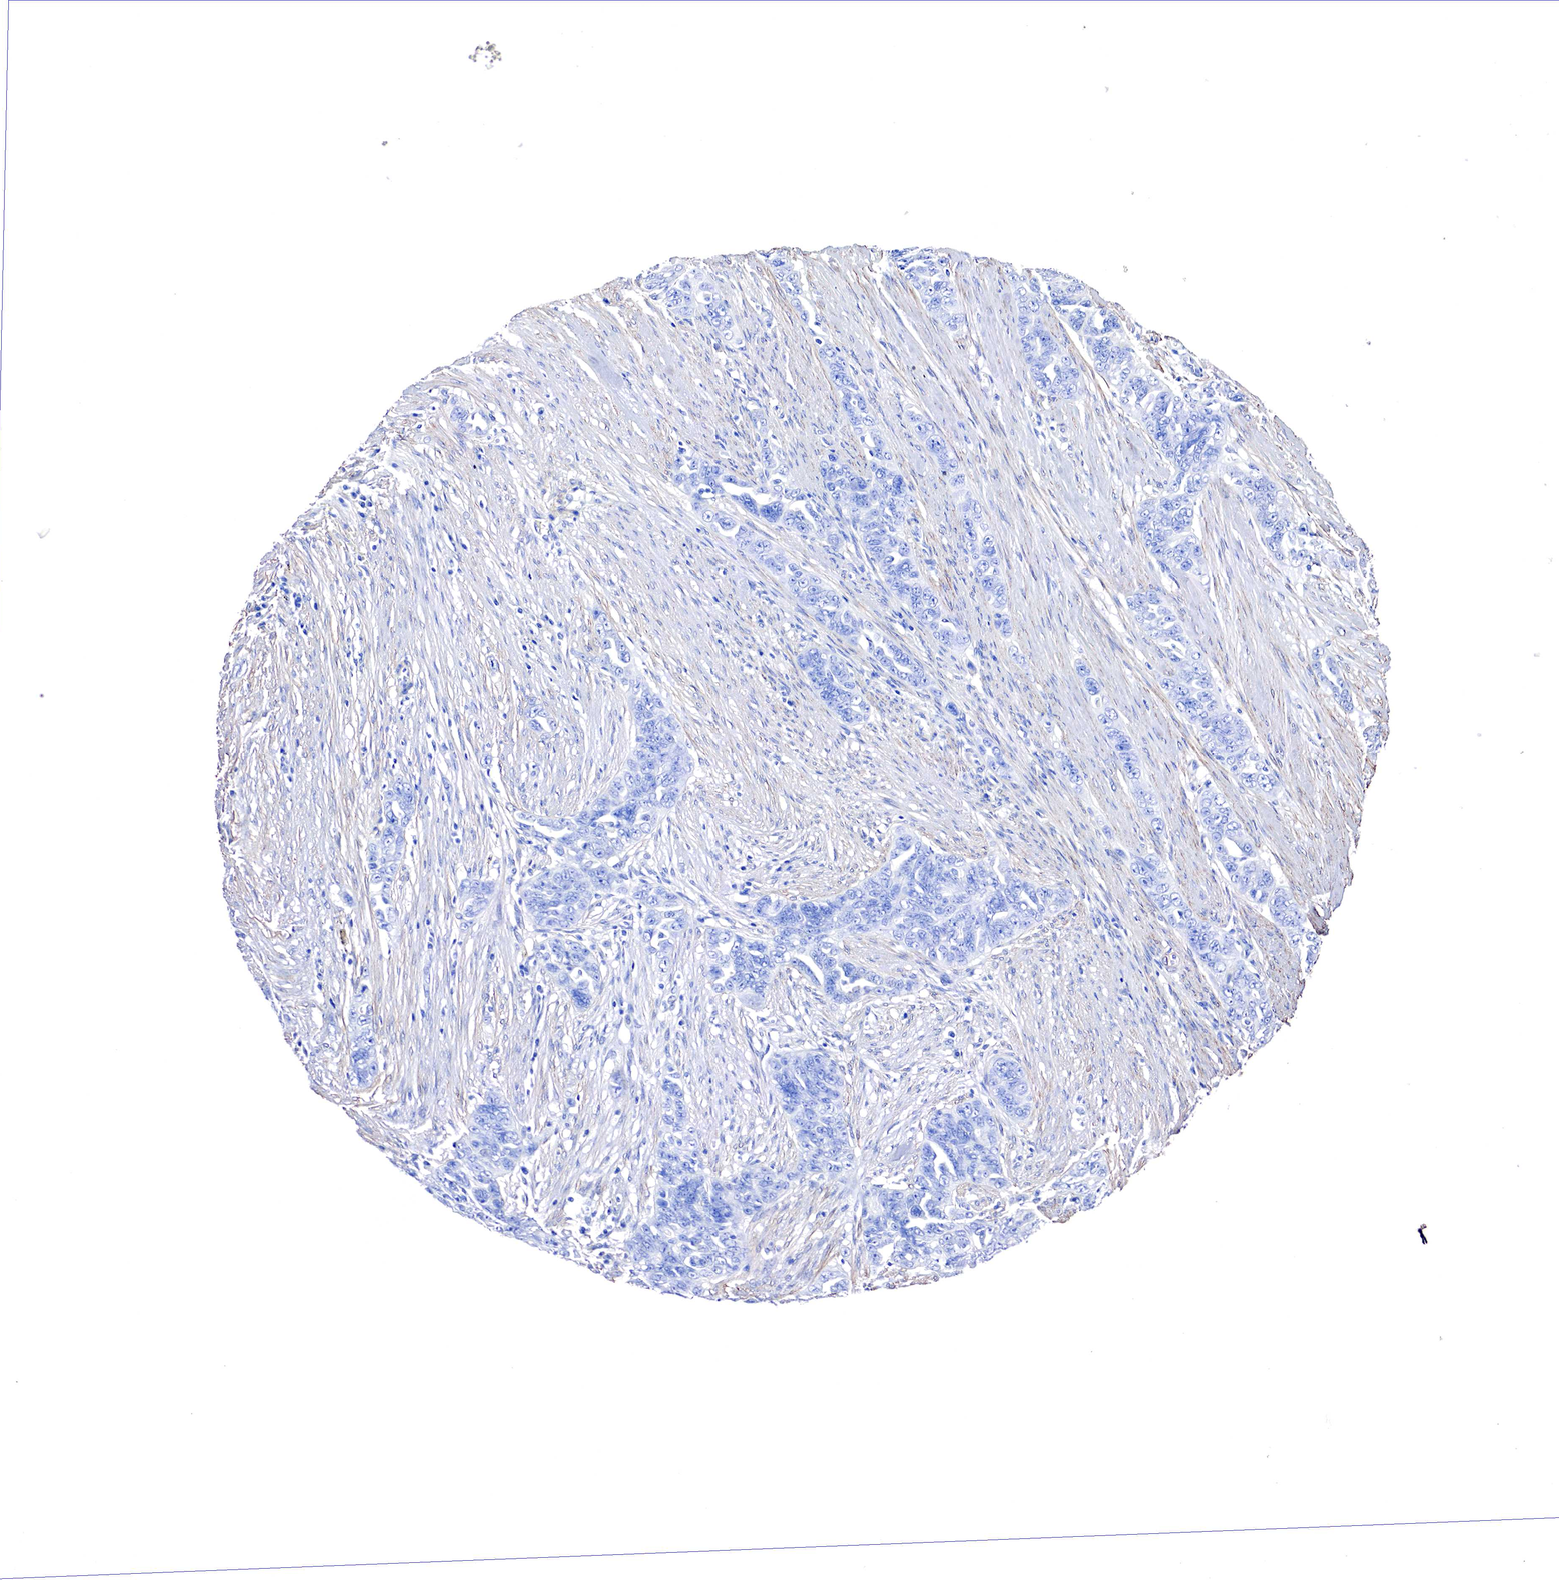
{"staining": {"intensity": "negative", "quantity": "none", "location": "none"}, "tissue": "ovarian cancer", "cell_type": "Tumor cells", "image_type": "cancer", "snomed": [{"axis": "morphology", "description": "Cystadenocarcinoma, serous, NOS"}, {"axis": "topography", "description": "Ovary"}], "caption": "Immunohistochemistry image of neoplastic tissue: ovarian cancer stained with DAB shows no significant protein positivity in tumor cells.", "gene": "TPM1", "patient": {"sex": "female", "age": 63}}